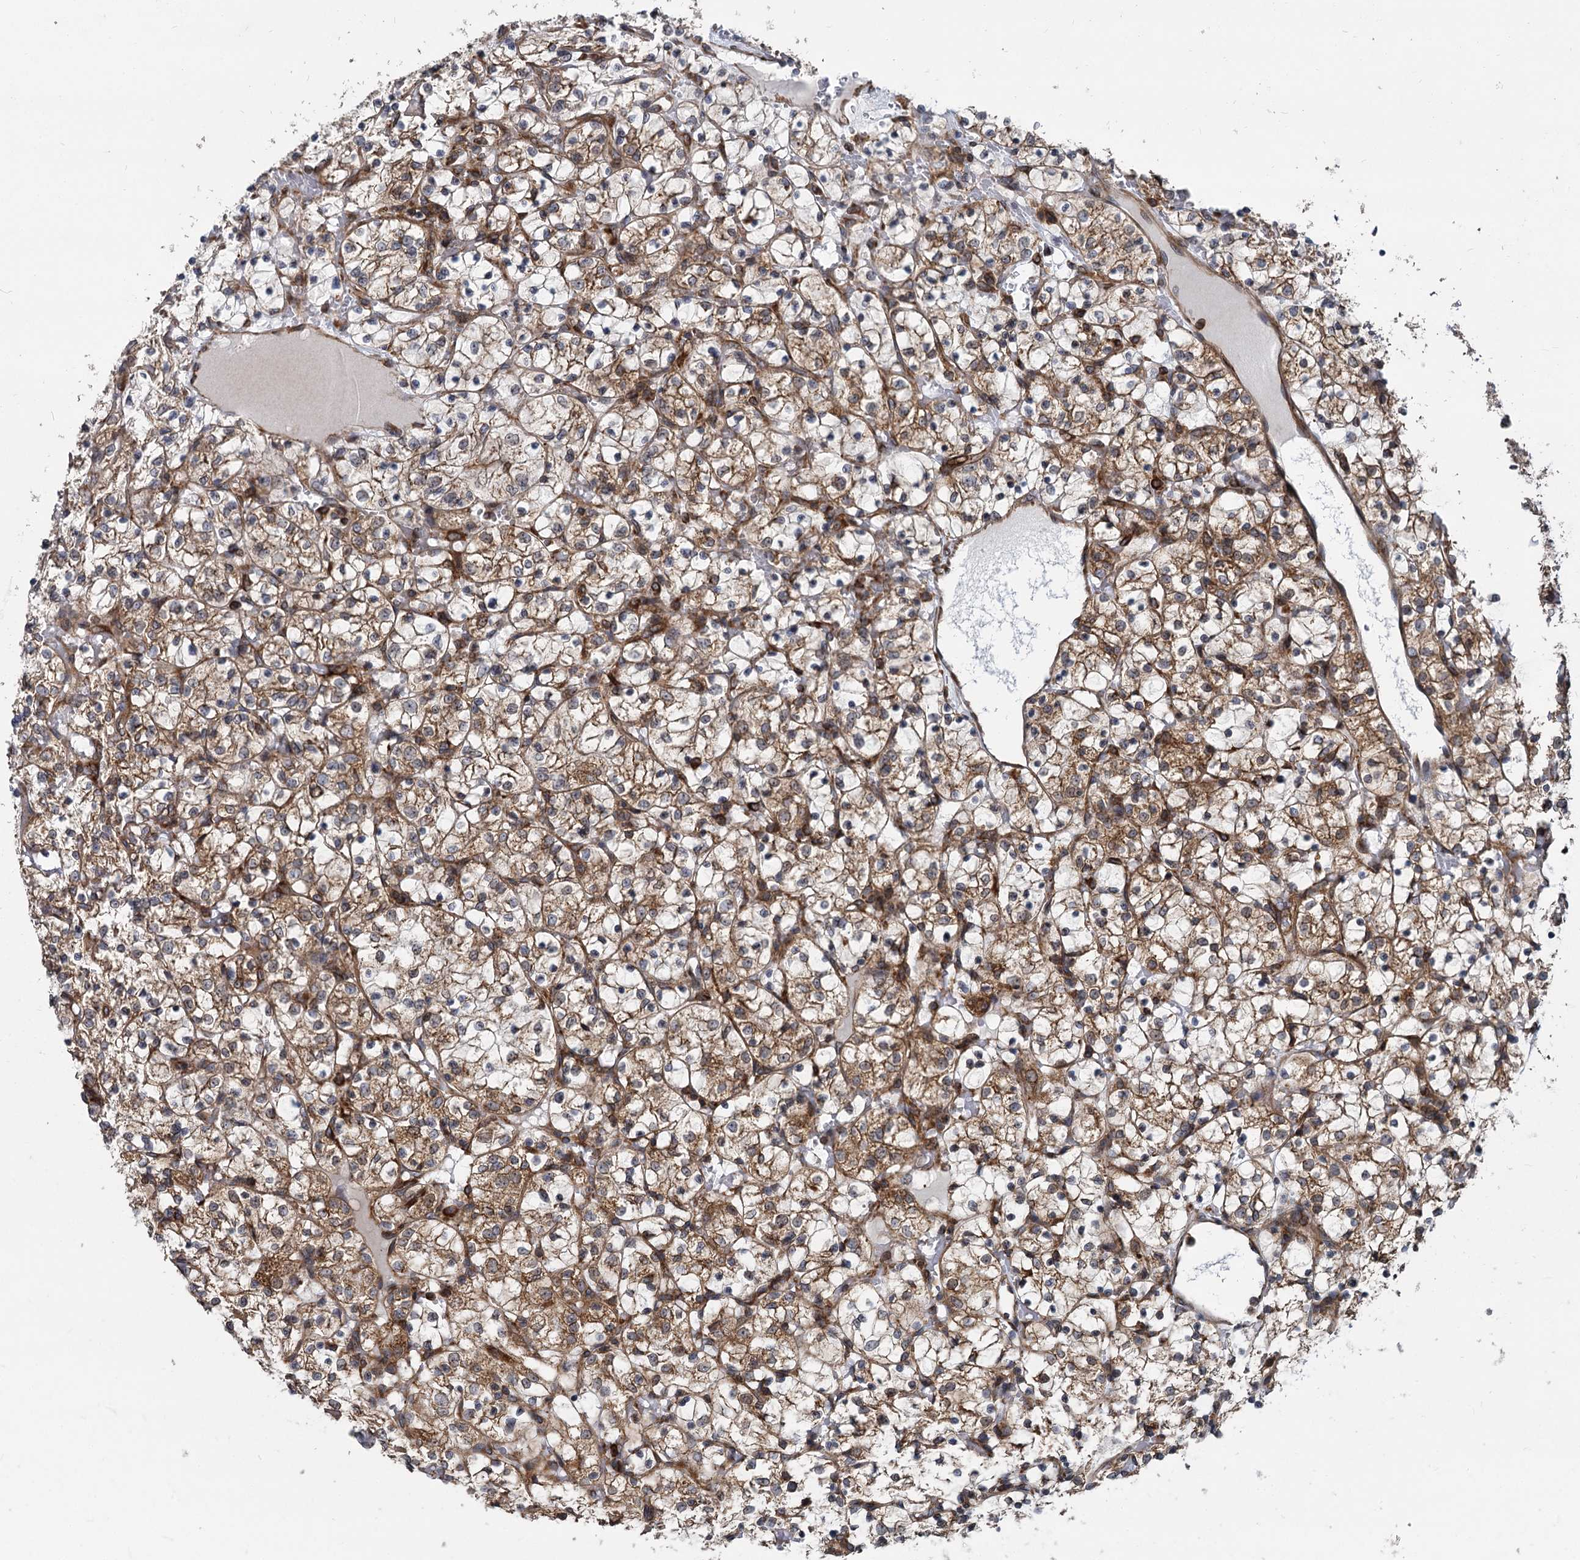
{"staining": {"intensity": "strong", "quantity": ">75%", "location": "cytoplasmic/membranous"}, "tissue": "renal cancer", "cell_type": "Tumor cells", "image_type": "cancer", "snomed": [{"axis": "morphology", "description": "Adenocarcinoma, NOS"}, {"axis": "topography", "description": "Kidney"}], "caption": "Renal adenocarcinoma stained with a brown dye shows strong cytoplasmic/membranous positive staining in approximately >75% of tumor cells.", "gene": "STIM1", "patient": {"sex": "female", "age": 69}}